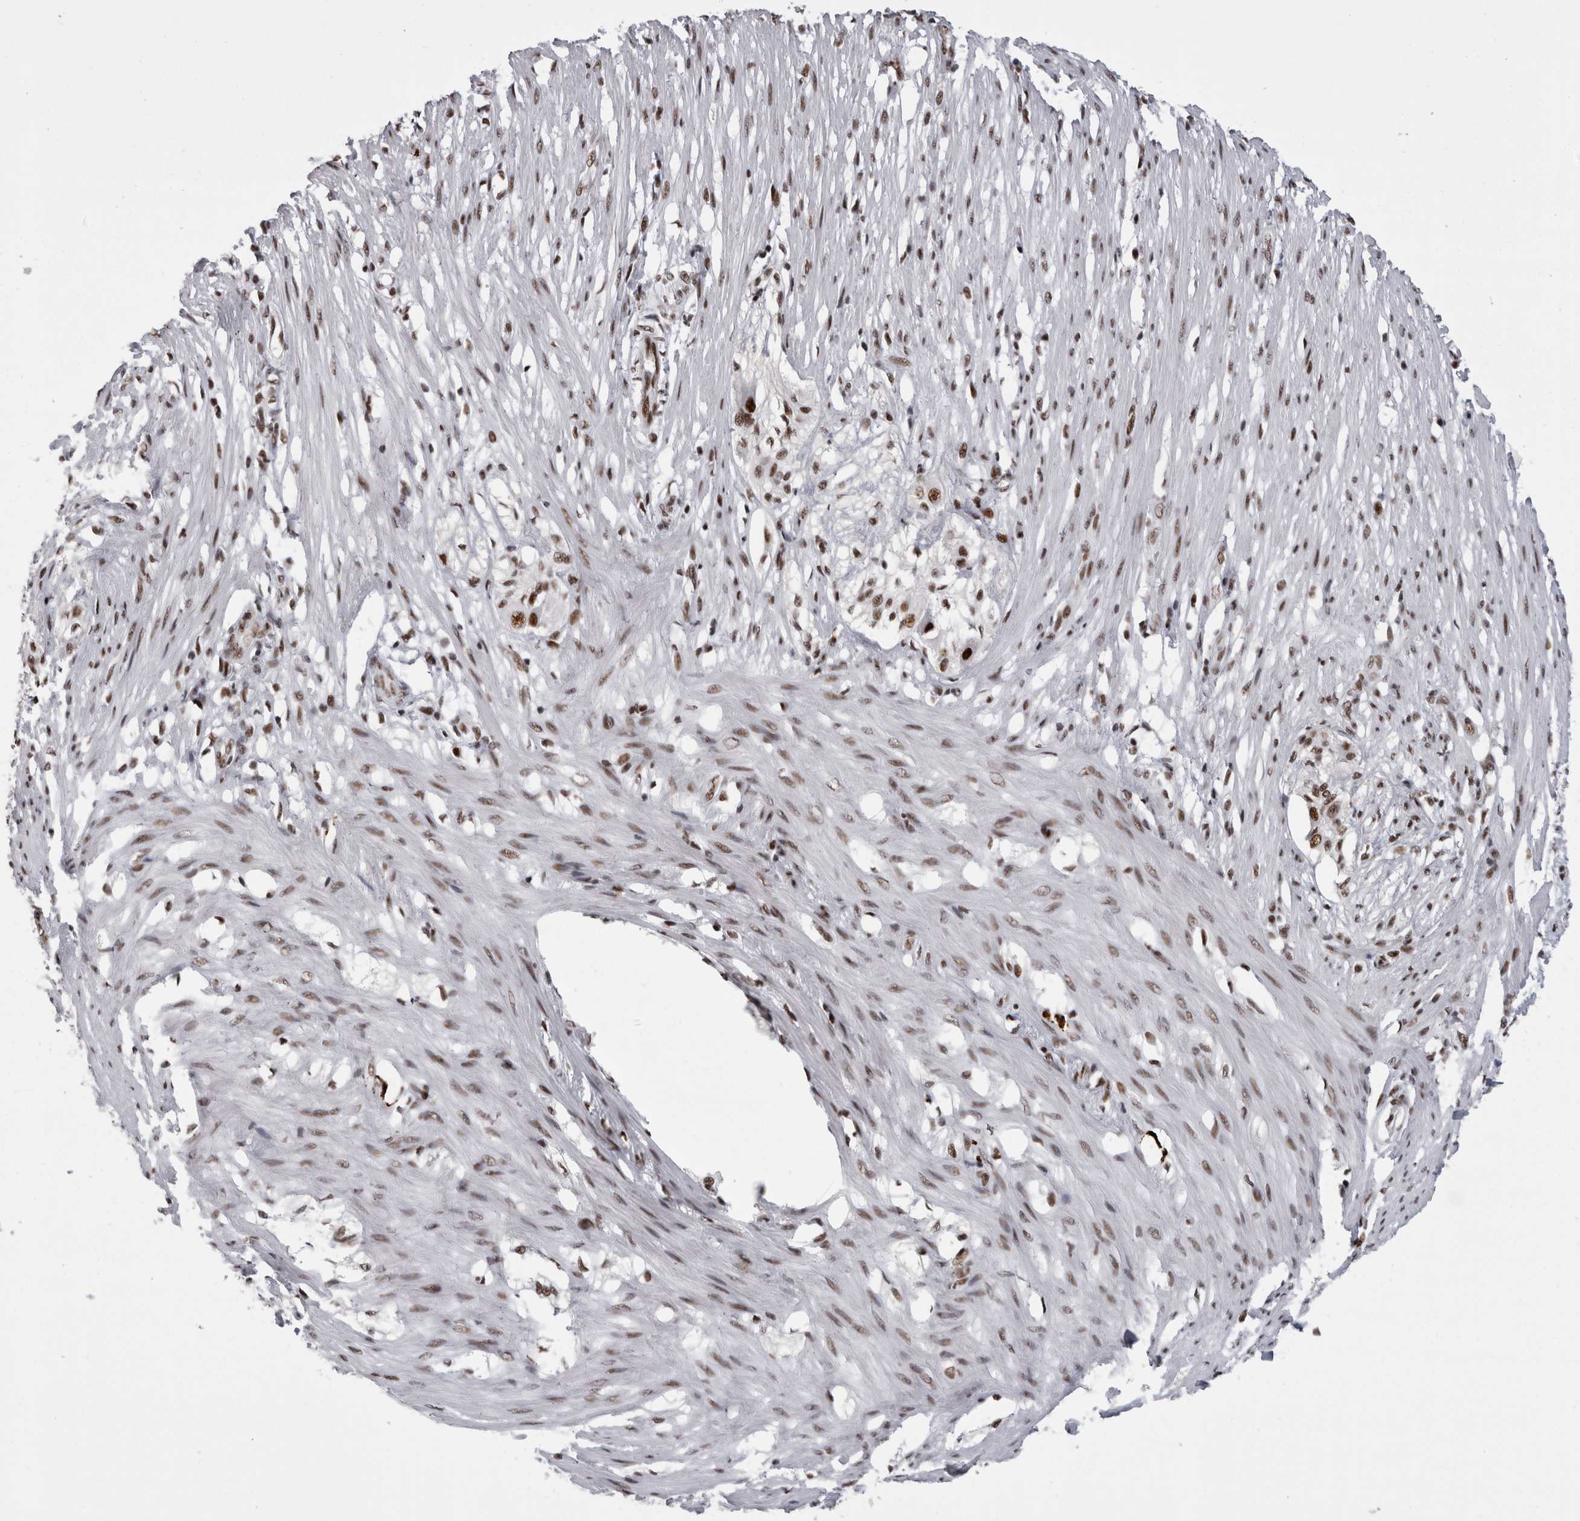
{"staining": {"intensity": "moderate", "quantity": ">75%", "location": "nuclear"}, "tissue": "smooth muscle", "cell_type": "Smooth muscle cells", "image_type": "normal", "snomed": [{"axis": "morphology", "description": "Normal tissue, NOS"}, {"axis": "morphology", "description": "Adenocarcinoma, NOS"}, {"axis": "topography", "description": "Smooth muscle"}, {"axis": "topography", "description": "Colon"}], "caption": "The image displays staining of unremarkable smooth muscle, revealing moderate nuclear protein positivity (brown color) within smooth muscle cells. The staining is performed using DAB (3,3'-diaminobenzidine) brown chromogen to label protein expression. The nuclei are counter-stained blue using hematoxylin.", "gene": "SNRNP40", "patient": {"sex": "male", "age": 14}}